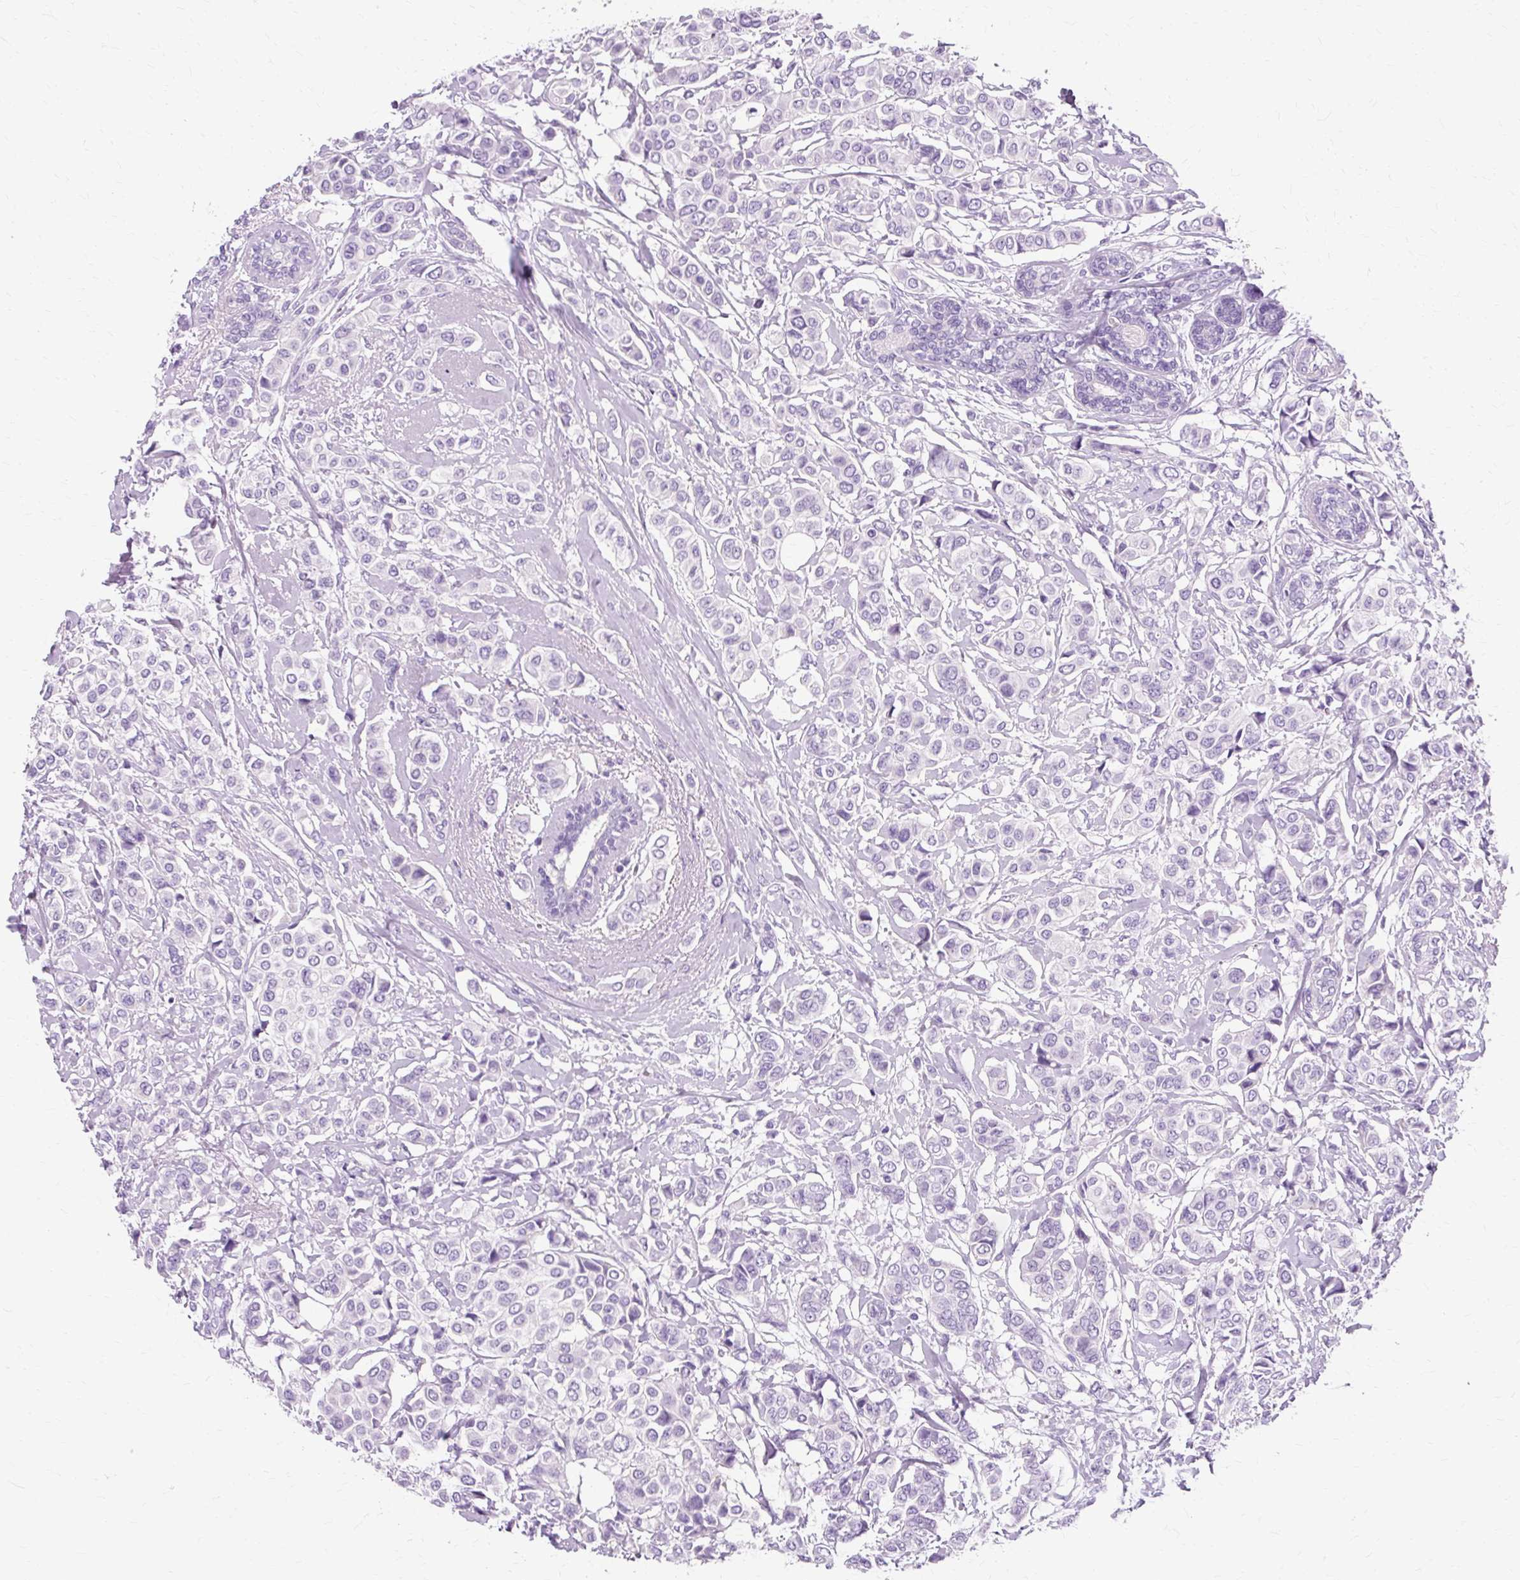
{"staining": {"intensity": "negative", "quantity": "none", "location": "none"}, "tissue": "breast cancer", "cell_type": "Tumor cells", "image_type": "cancer", "snomed": [{"axis": "morphology", "description": "Lobular carcinoma"}, {"axis": "topography", "description": "Breast"}], "caption": "Immunohistochemistry (IHC) image of breast lobular carcinoma stained for a protein (brown), which reveals no staining in tumor cells.", "gene": "TMEM89", "patient": {"sex": "female", "age": 51}}